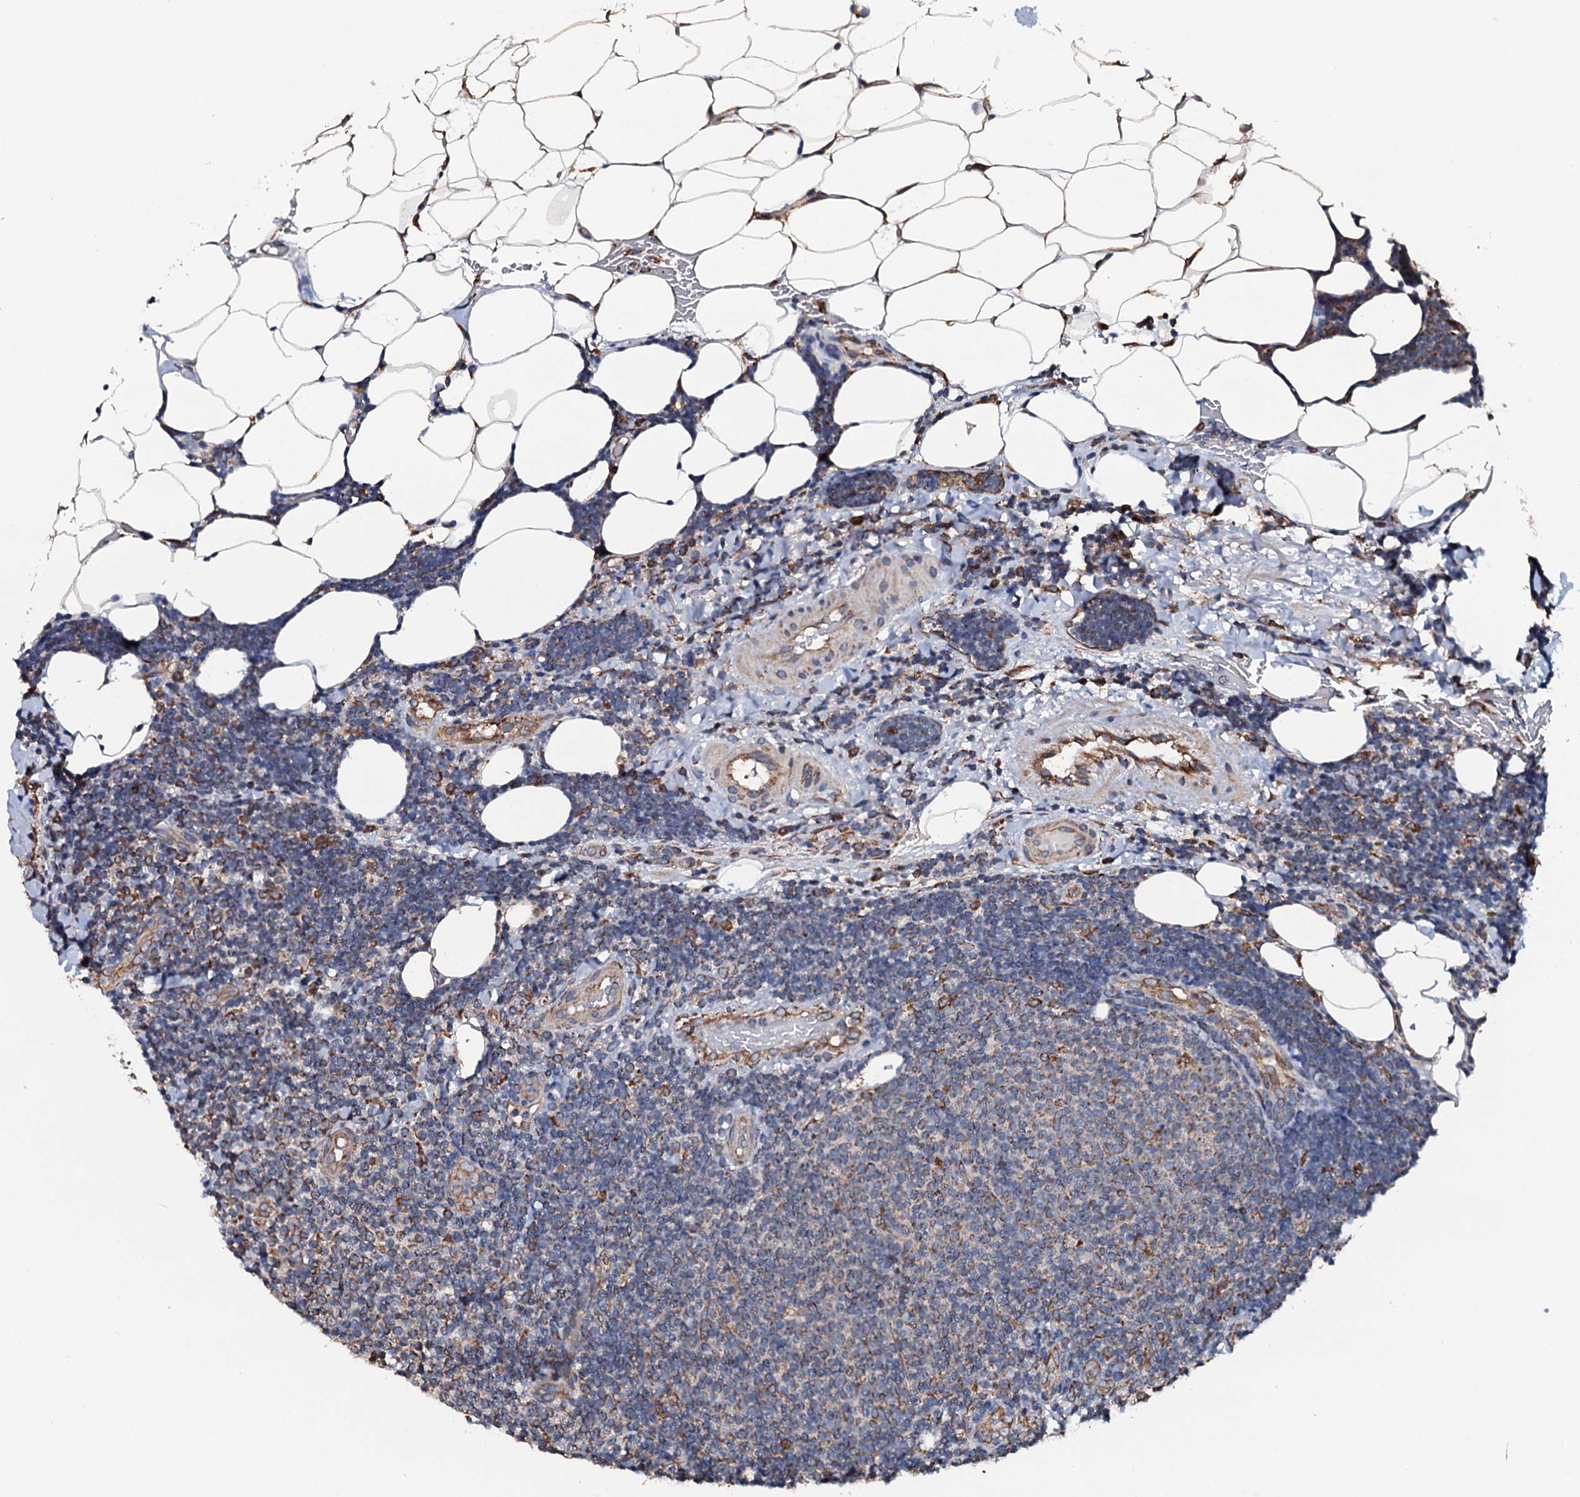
{"staining": {"intensity": "moderate", "quantity": "25%-75%", "location": "cytoplasmic/membranous"}, "tissue": "lymphoma", "cell_type": "Tumor cells", "image_type": "cancer", "snomed": [{"axis": "morphology", "description": "Malignant lymphoma, non-Hodgkin's type, Low grade"}, {"axis": "topography", "description": "Lymph node"}], "caption": "Moderate cytoplasmic/membranous expression is present in approximately 25%-75% of tumor cells in lymphoma. (DAB IHC, brown staining for protein, blue staining for nuclei).", "gene": "RAB12", "patient": {"sex": "male", "age": 66}}